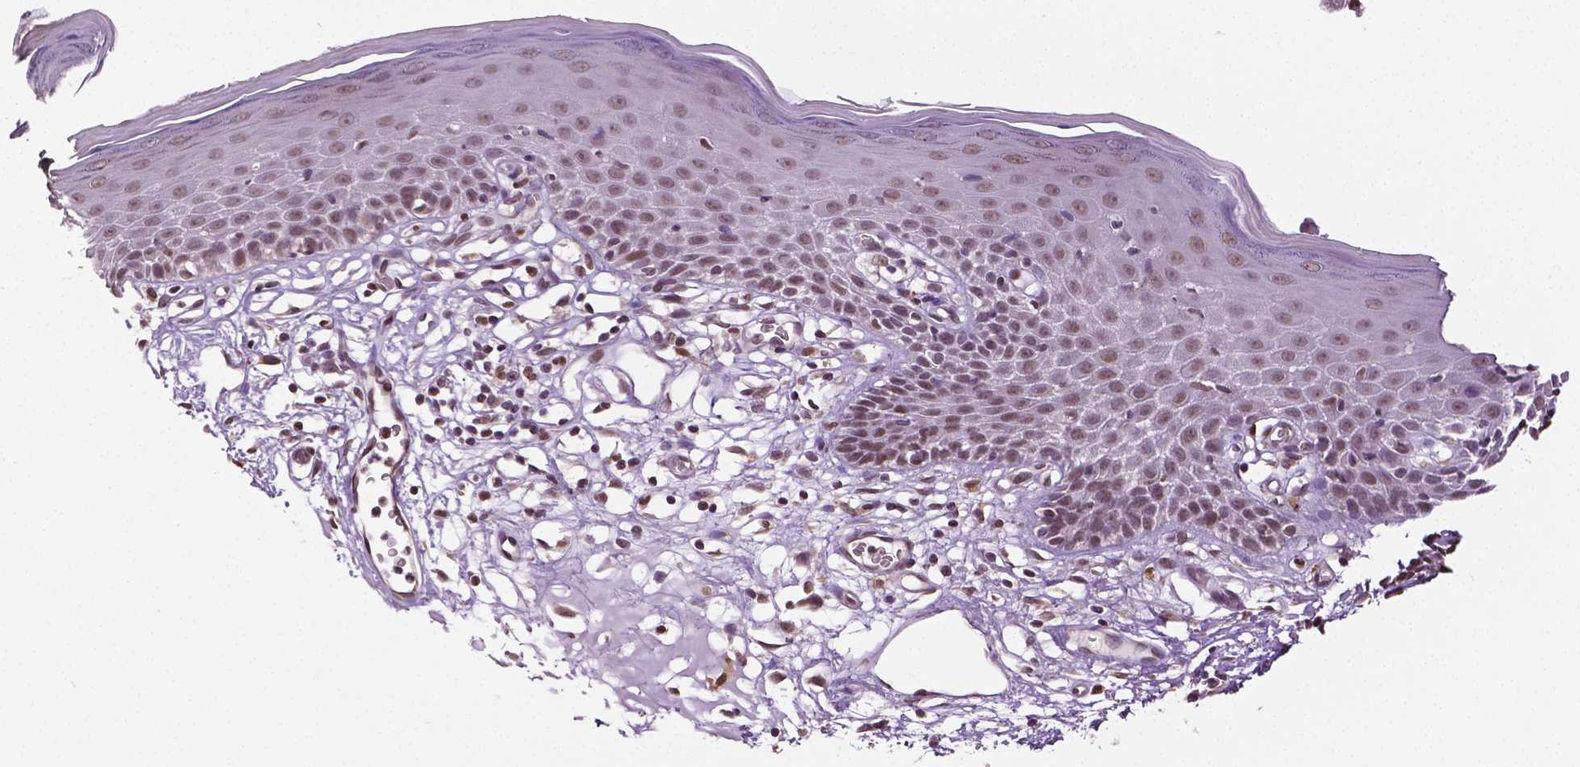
{"staining": {"intensity": "moderate", "quantity": "25%-75%", "location": "nuclear"}, "tissue": "skin", "cell_type": "Epidermal cells", "image_type": "normal", "snomed": [{"axis": "morphology", "description": "Normal tissue, NOS"}, {"axis": "topography", "description": "Vulva"}], "caption": "Epidermal cells show medium levels of moderate nuclear positivity in about 25%-75% of cells in unremarkable human skin. The protein is shown in brown color, while the nuclei are stained blue.", "gene": "DLX5", "patient": {"sex": "female", "age": 68}}